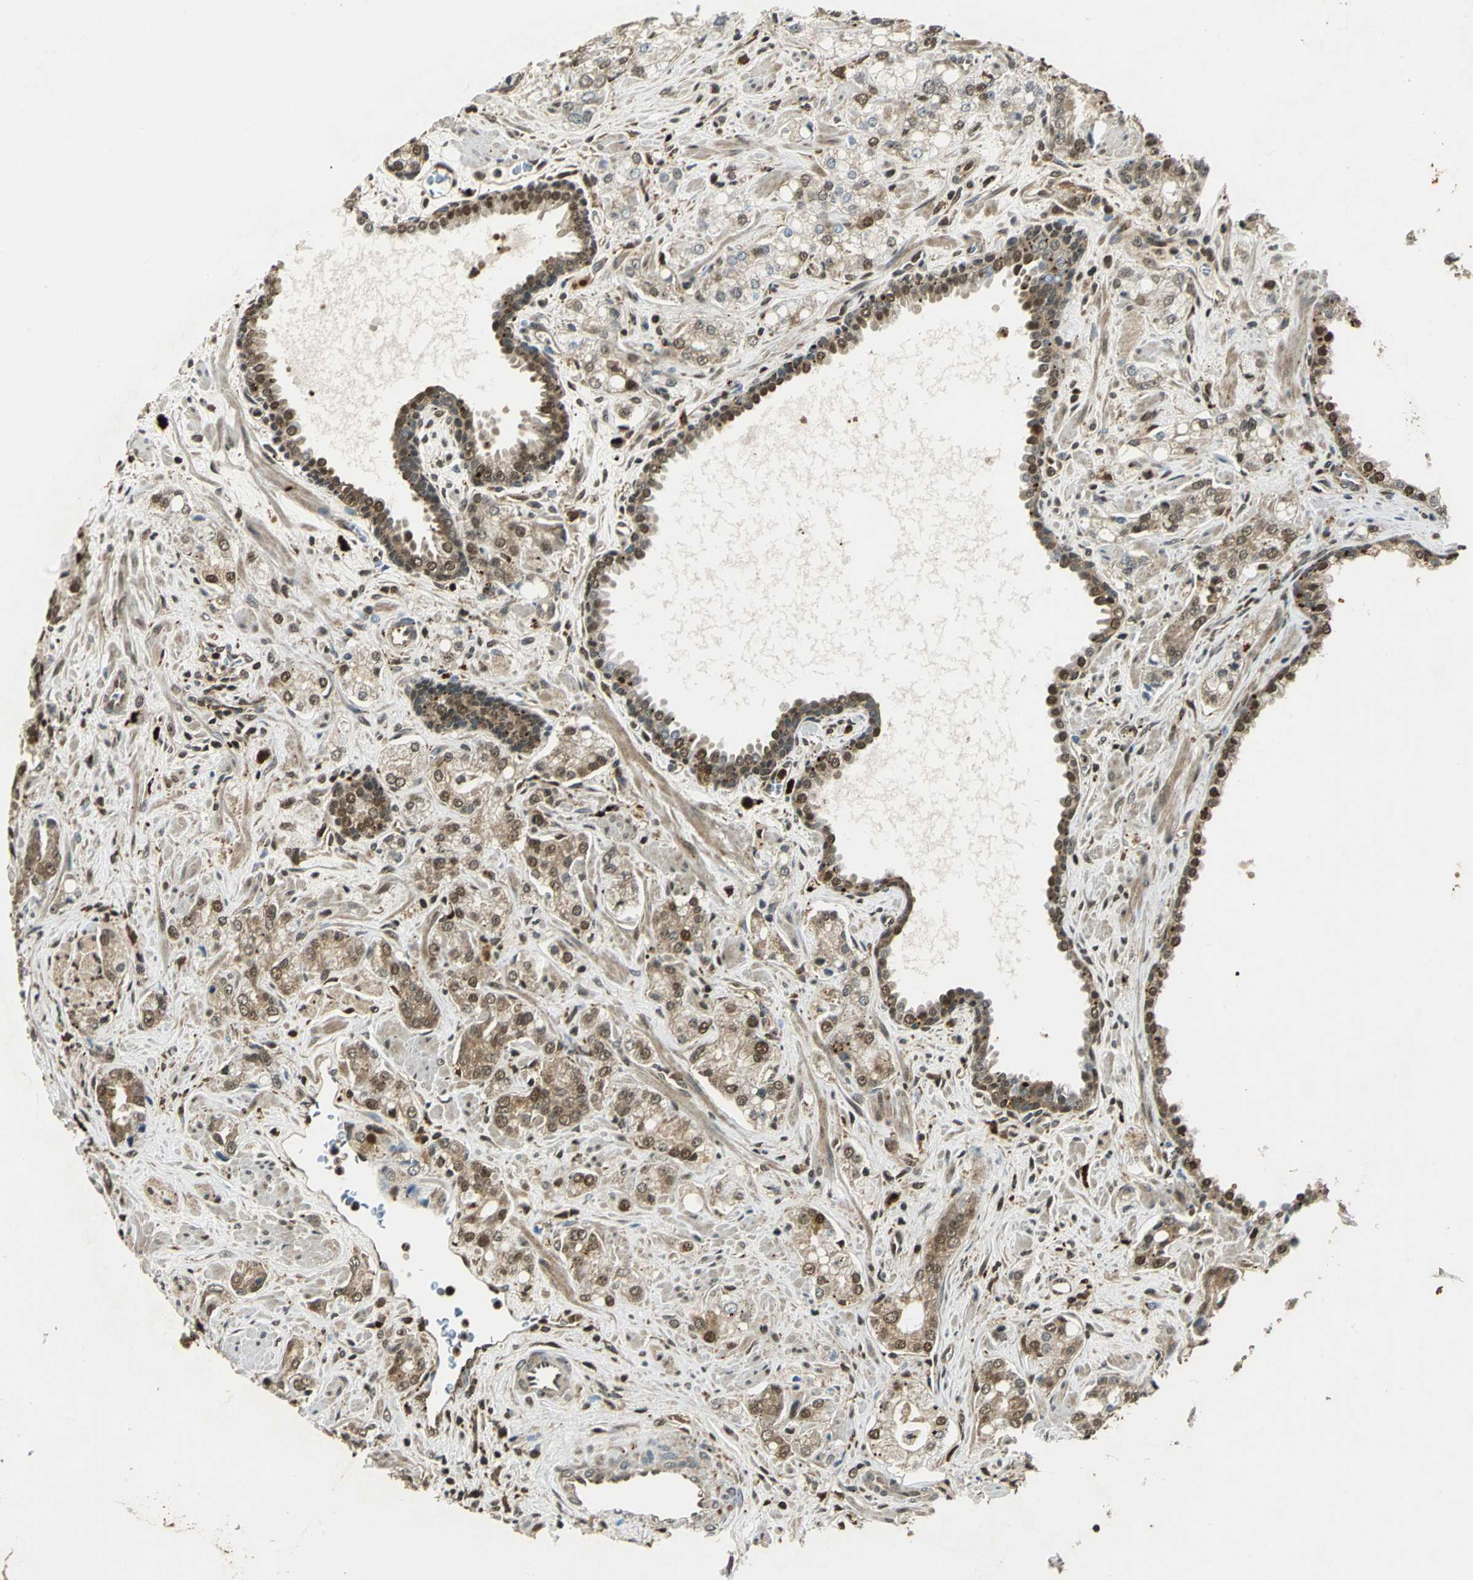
{"staining": {"intensity": "moderate", "quantity": ">75%", "location": "cytoplasmic/membranous,nuclear"}, "tissue": "prostate cancer", "cell_type": "Tumor cells", "image_type": "cancer", "snomed": [{"axis": "morphology", "description": "Adenocarcinoma, High grade"}, {"axis": "topography", "description": "Prostate"}], "caption": "DAB (3,3'-diaminobenzidine) immunohistochemical staining of human prostate cancer (high-grade adenocarcinoma) reveals moderate cytoplasmic/membranous and nuclear protein expression in approximately >75% of tumor cells.", "gene": "PPP1R13L", "patient": {"sex": "male", "age": 67}}